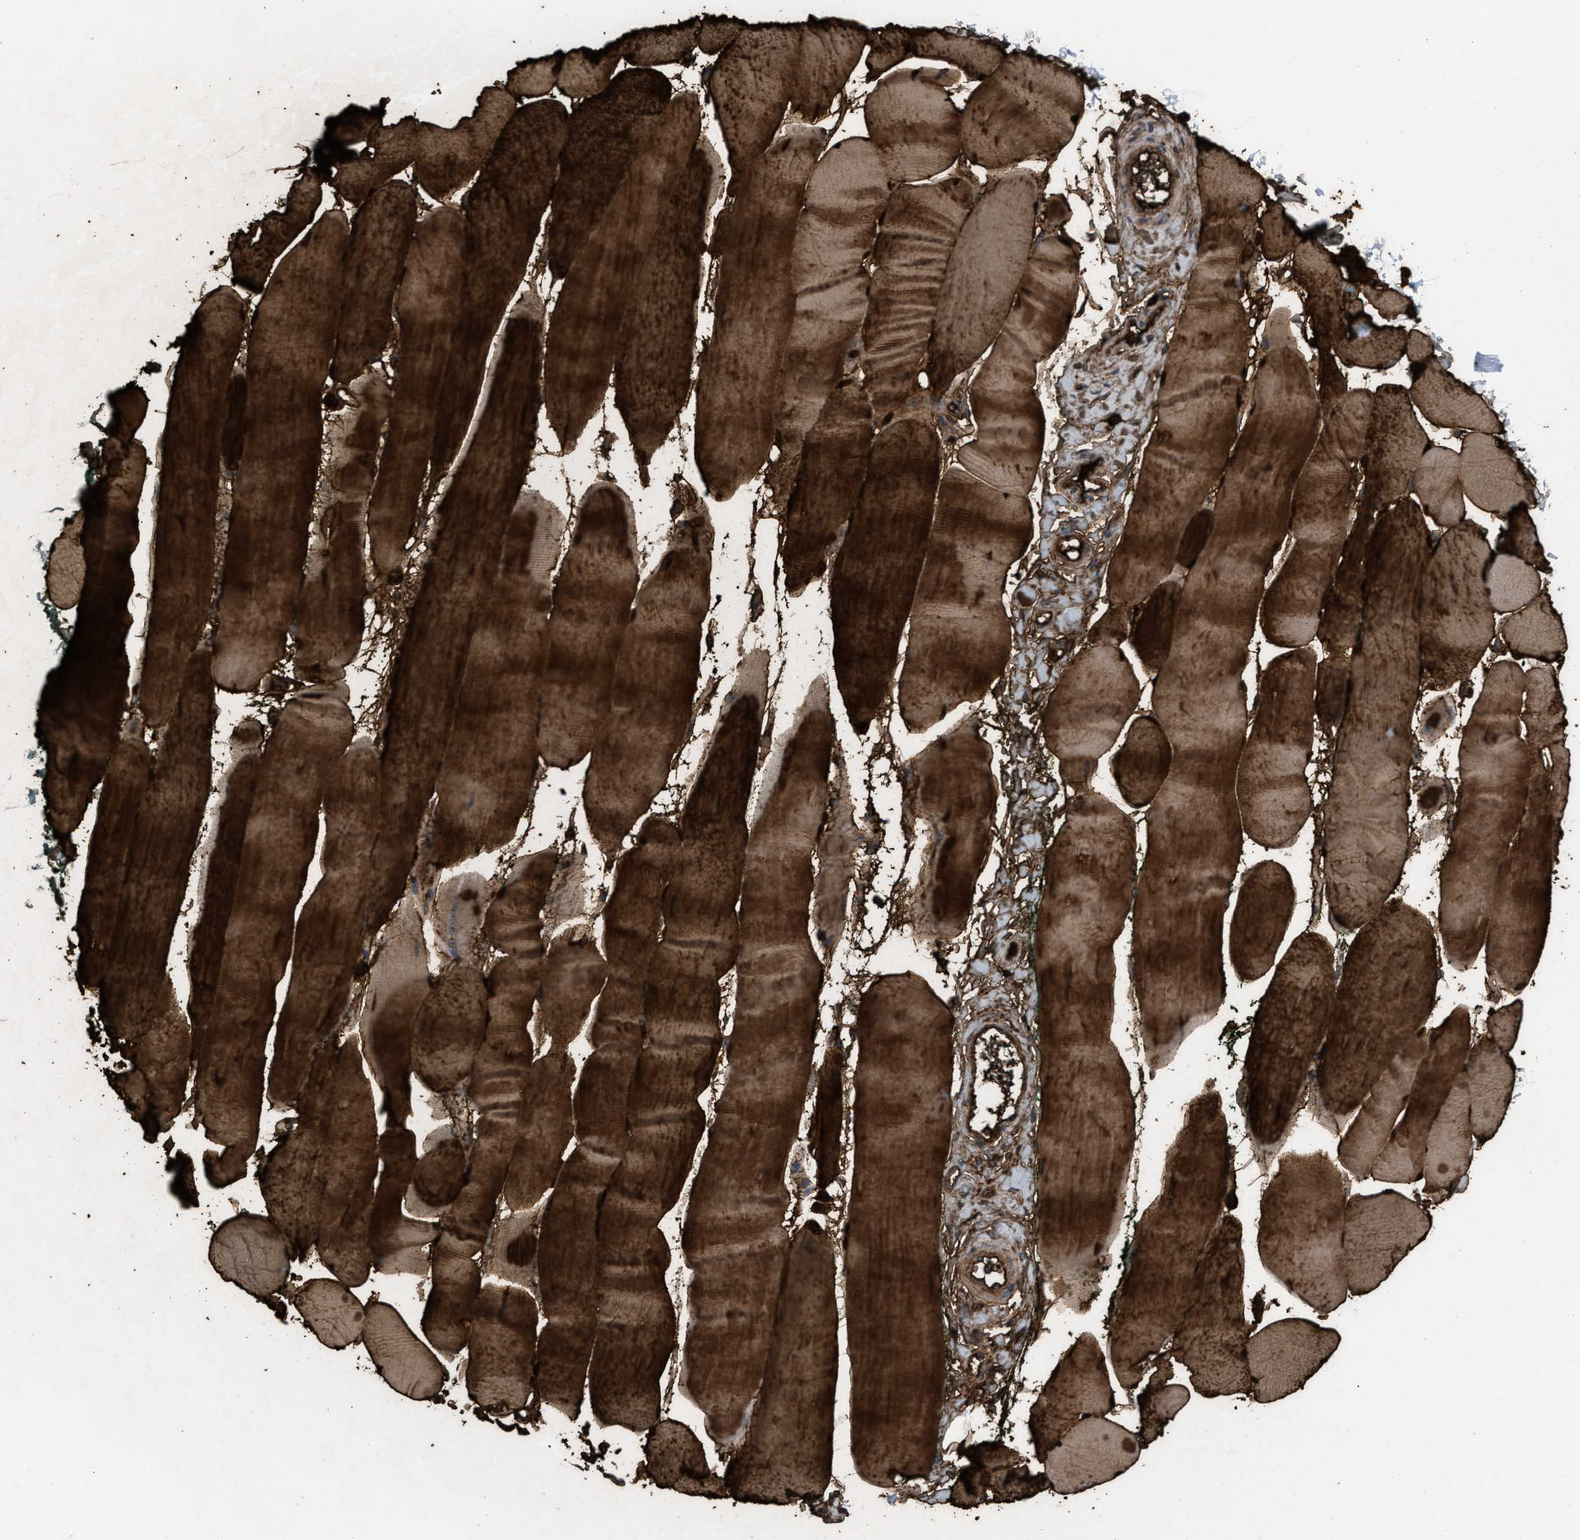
{"staining": {"intensity": "strong", "quantity": ">75%", "location": "cytoplasmic/membranous"}, "tissue": "skeletal muscle", "cell_type": "Myocytes", "image_type": "normal", "snomed": [{"axis": "morphology", "description": "Normal tissue, NOS"}, {"axis": "morphology", "description": "Squamous cell carcinoma, NOS"}, {"axis": "topography", "description": "Skeletal muscle"}], "caption": "Protein staining of unremarkable skeletal muscle shows strong cytoplasmic/membranous staining in about >75% of myocytes.", "gene": "CA3", "patient": {"sex": "male", "age": 51}}